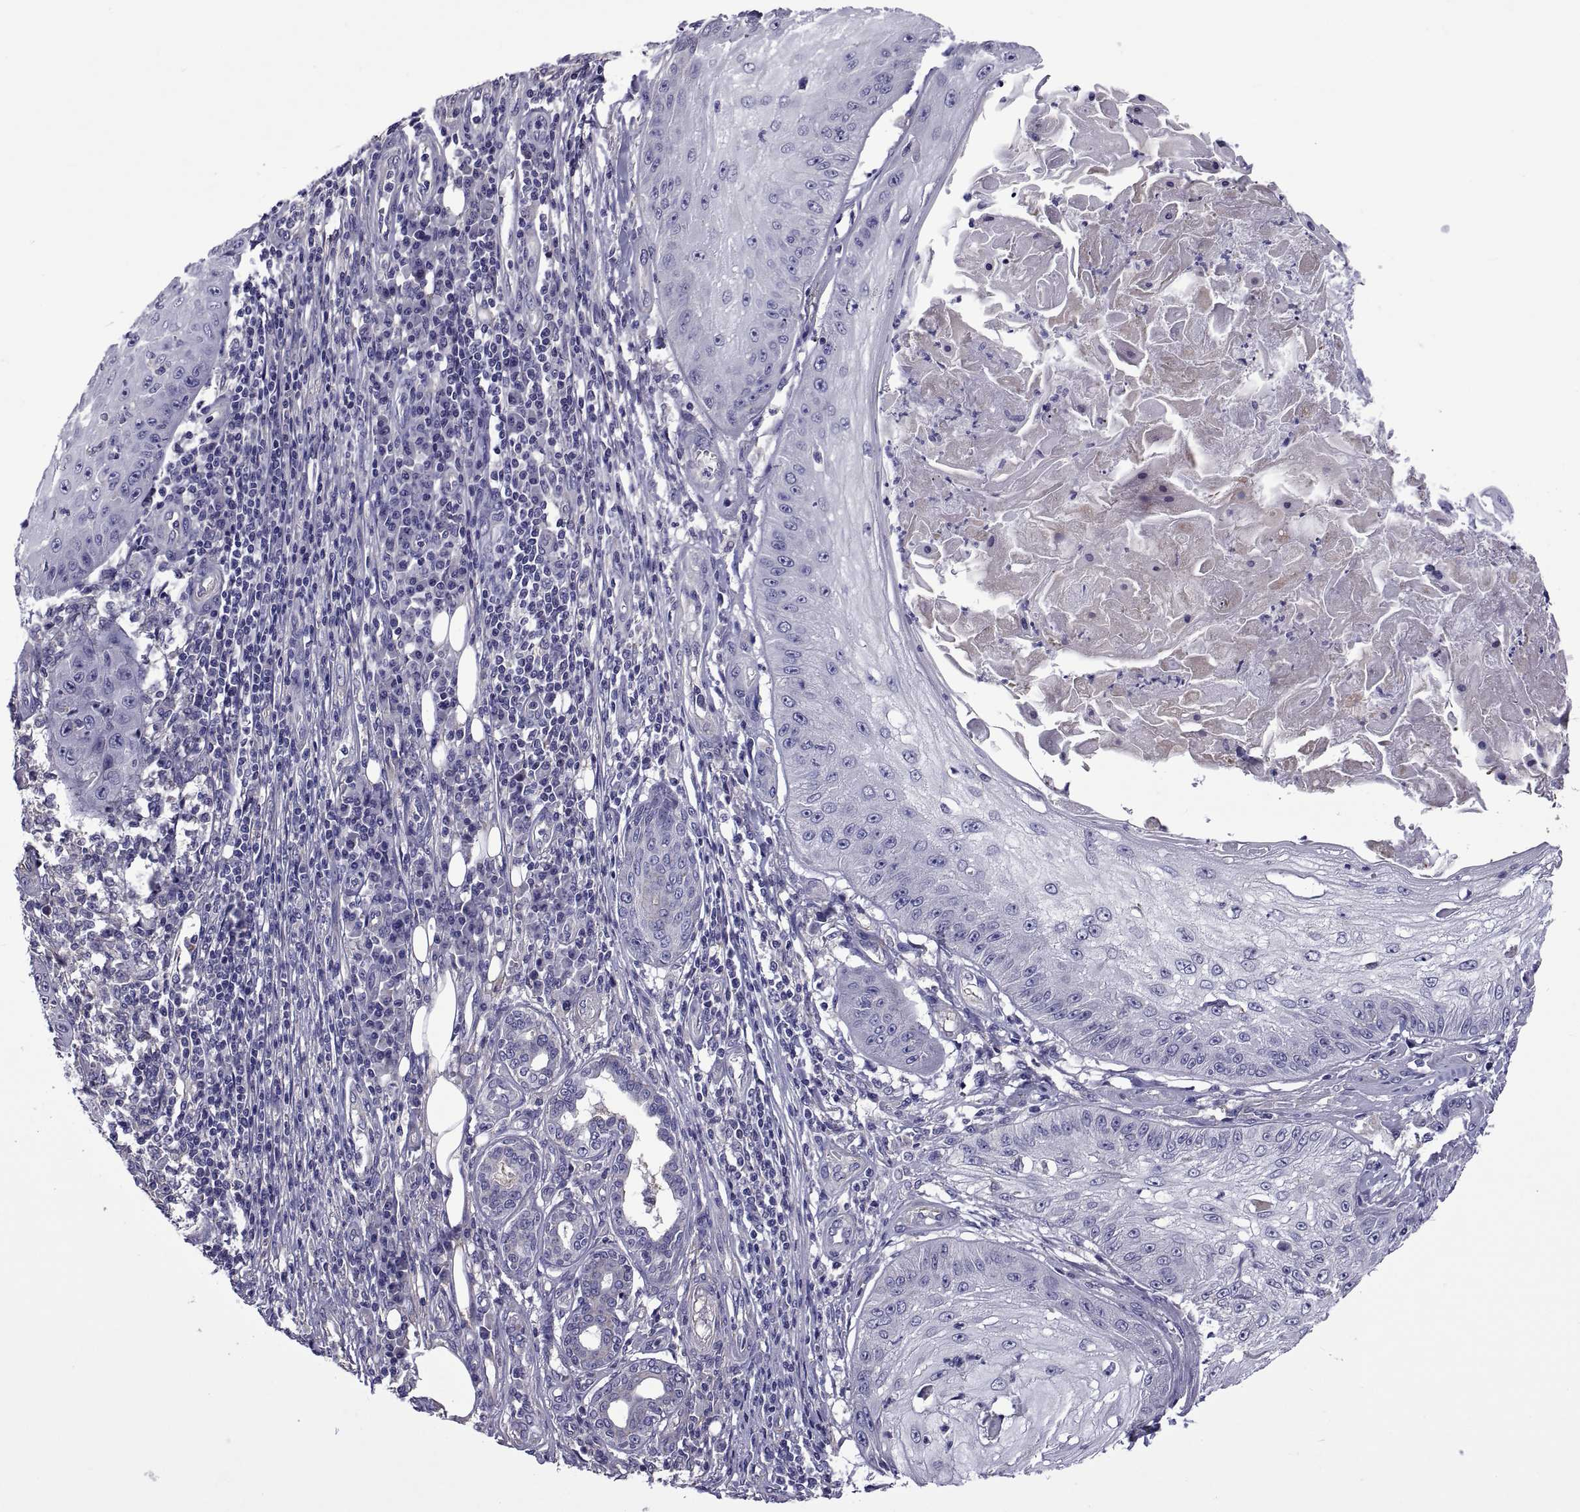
{"staining": {"intensity": "negative", "quantity": "none", "location": "none"}, "tissue": "skin cancer", "cell_type": "Tumor cells", "image_type": "cancer", "snomed": [{"axis": "morphology", "description": "Squamous cell carcinoma, NOS"}, {"axis": "topography", "description": "Skin"}], "caption": "High magnification brightfield microscopy of skin cancer stained with DAB (brown) and counterstained with hematoxylin (blue): tumor cells show no significant positivity.", "gene": "TMC3", "patient": {"sex": "male", "age": 70}}